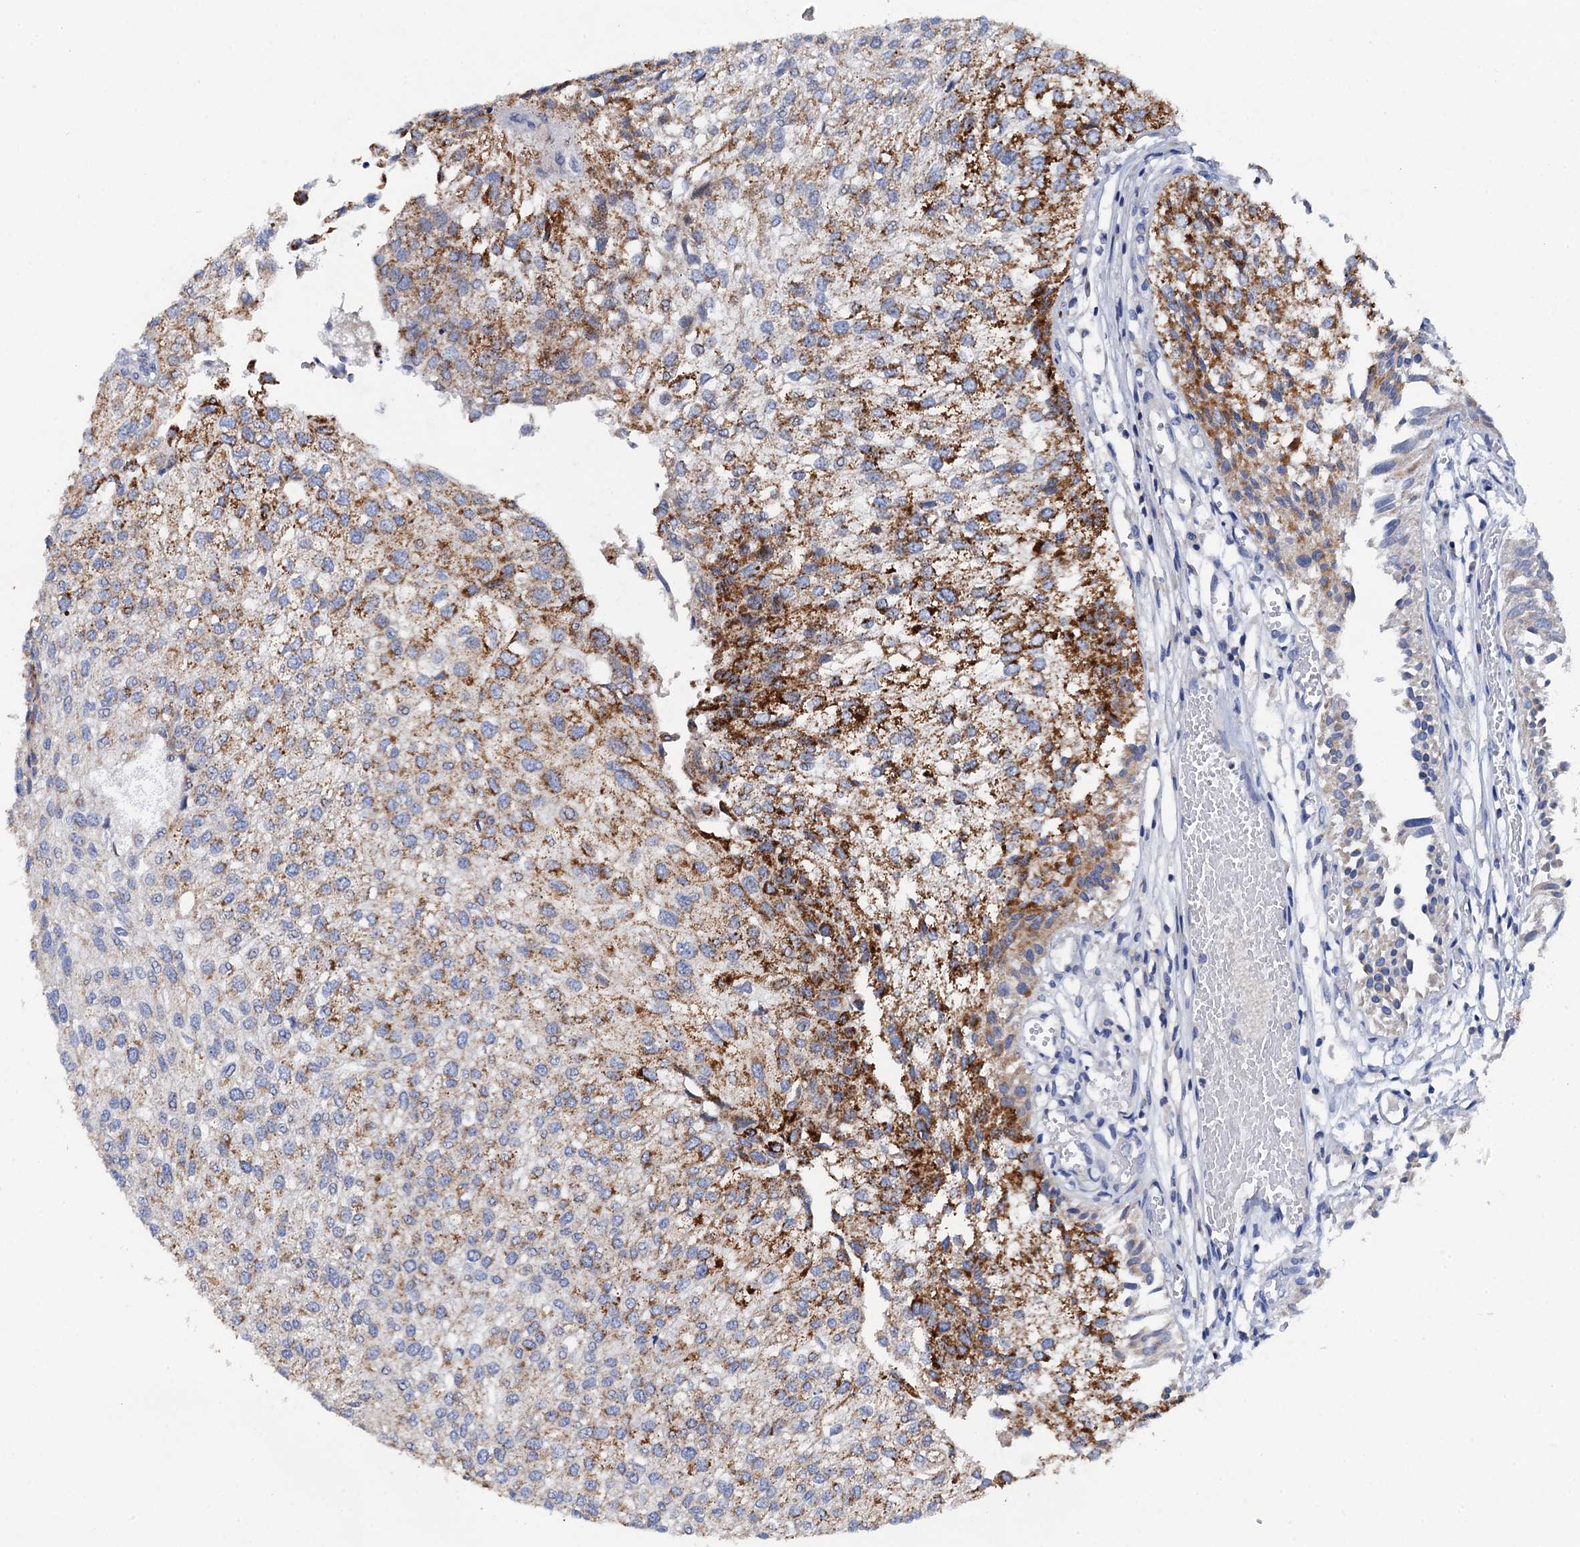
{"staining": {"intensity": "moderate", "quantity": ">75%", "location": "cytoplasmic/membranous"}, "tissue": "urothelial cancer", "cell_type": "Tumor cells", "image_type": "cancer", "snomed": [{"axis": "morphology", "description": "Urothelial carcinoma, Low grade"}, {"axis": "topography", "description": "Urinary bladder"}], "caption": "Protein analysis of urothelial cancer tissue shows moderate cytoplasmic/membranous positivity in approximately >75% of tumor cells.", "gene": "MRPL48", "patient": {"sex": "female", "age": 89}}